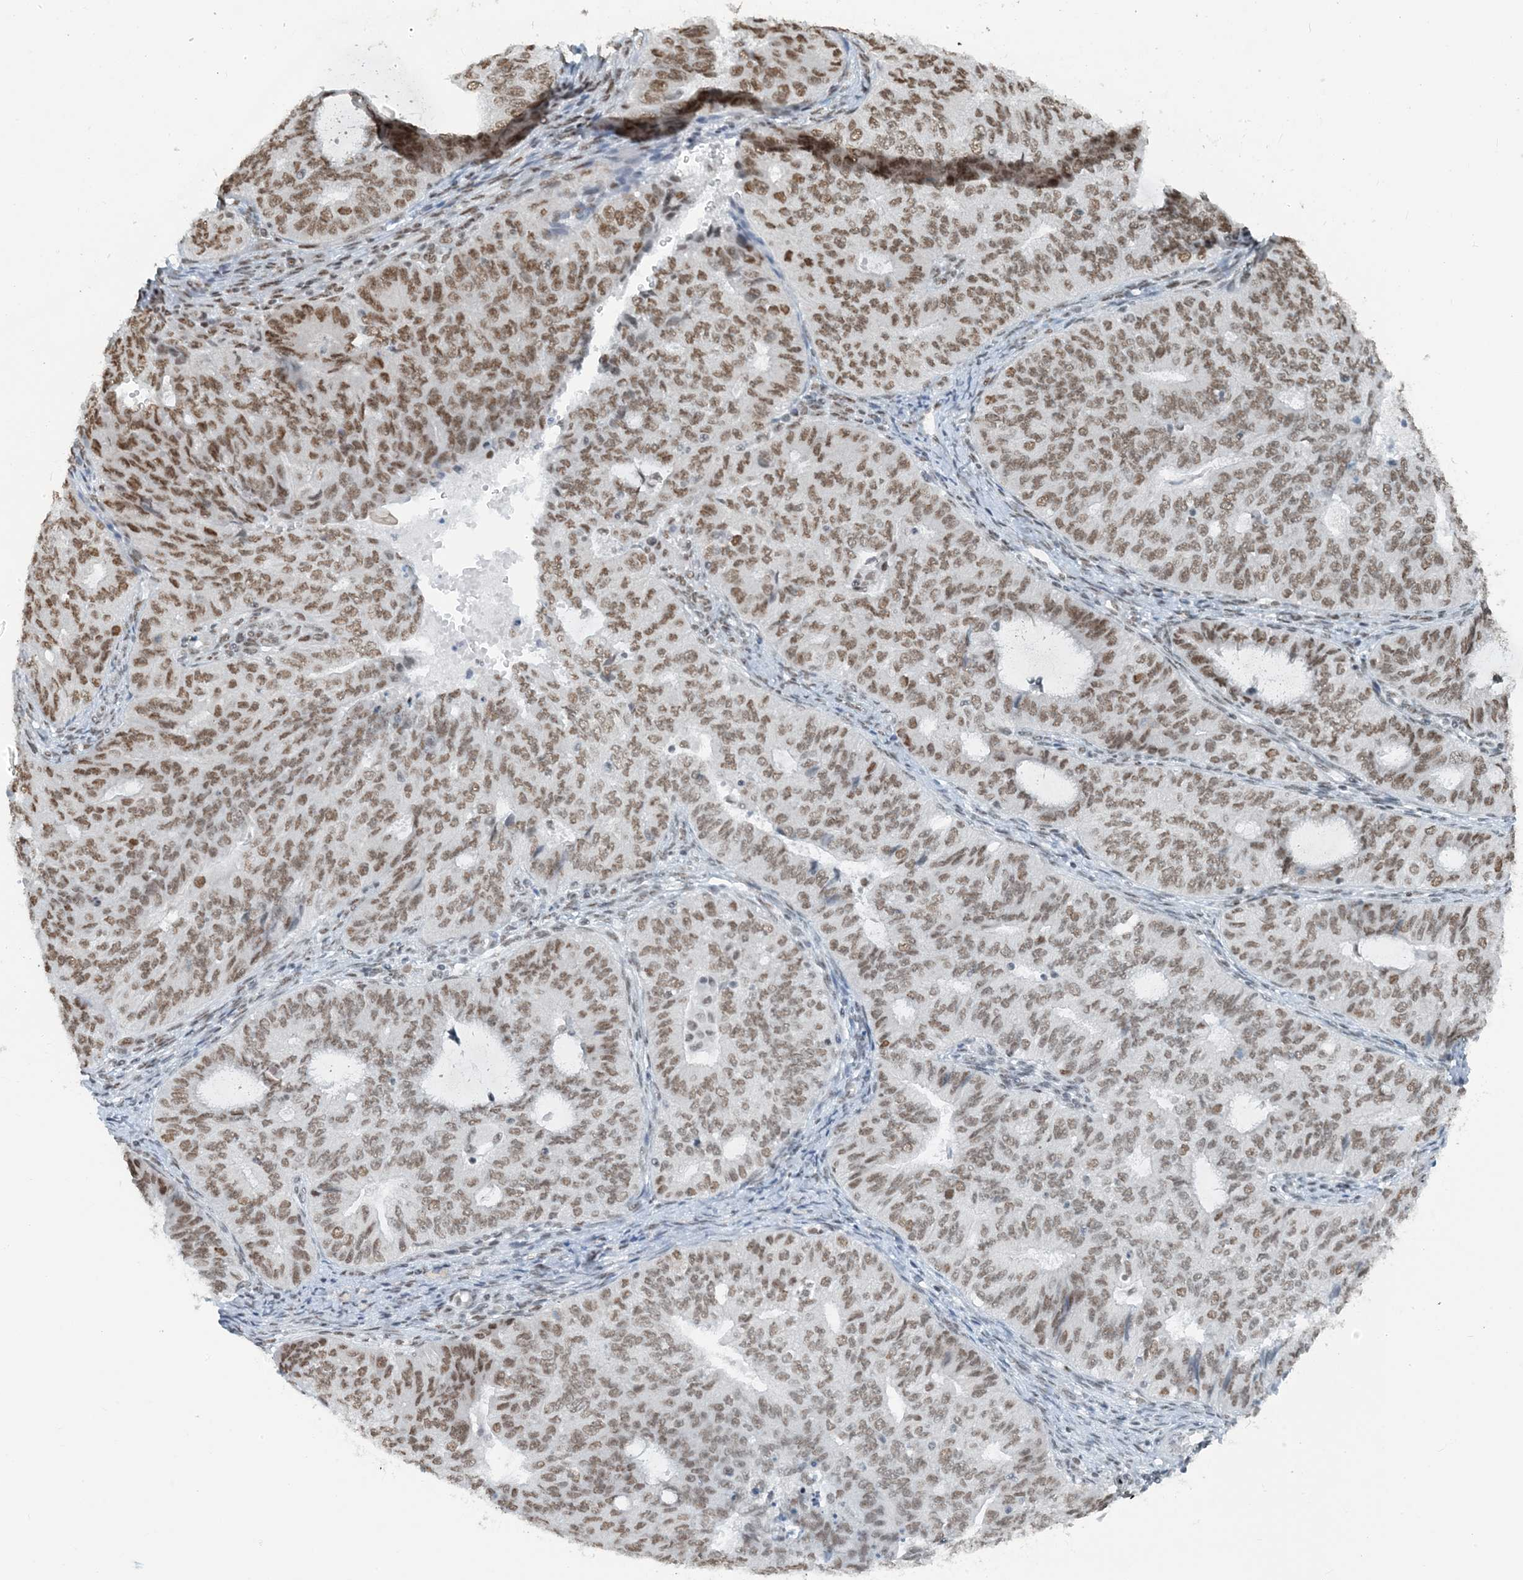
{"staining": {"intensity": "moderate", "quantity": ">75%", "location": "nuclear"}, "tissue": "endometrial cancer", "cell_type": "Tumor cells", "image_type": "cancer", "snomed": [{"axis": "morphology", "description": "Adenocarcinoma, NOS"}, {"axis": "topography", "description": "Endometrium"}], "caption": "An image of adenocarcinoma (endometrial) stained for a protein reveals moderate nuclear brown staining in tumor cells.", "gene": "ZNF500", "patient": {"sex": "female", "age": 32}}